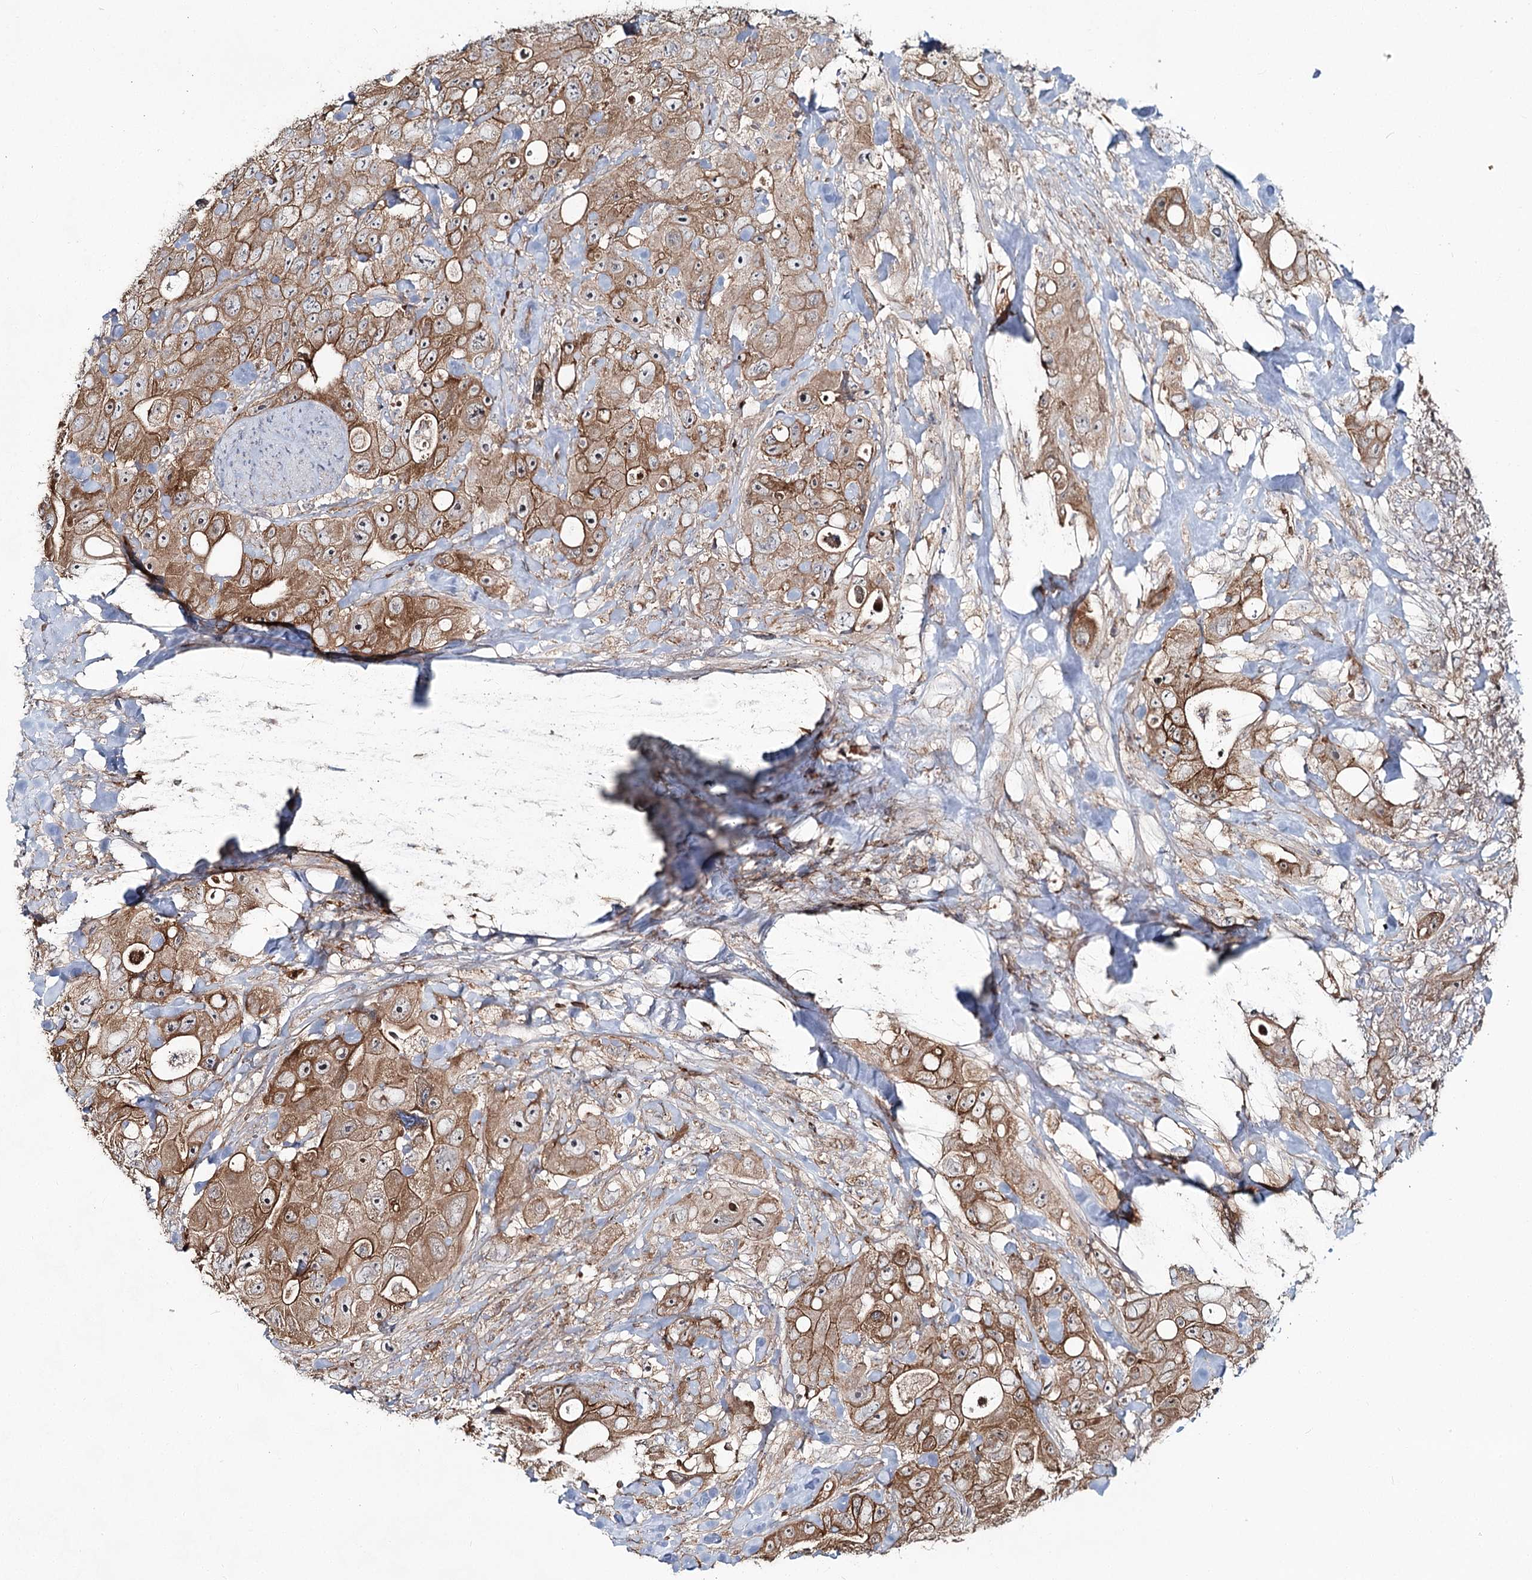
{"staining": {"intensity": "moderate", "quantity": ">75%", "location": "cytoplasmic/membranous"}, "tissue": "colorectal cancer", "cell_type": "Tumor cells", "image_type": "cancer", "snomed": [{"axis": "morphology", "description": "Adenocarcinoma, NOS"}, {"axis": "topography", "description": "Colon"}], "caption": "The photomicrograph exhibits a brown stain indicating the presence of a protein in the cytoplasmic/membranous of tumor cells in colorectal cancer (adenocarcinoma).", "gene": "PCBD2", "patient": {"sex": "female", "age": 46}}